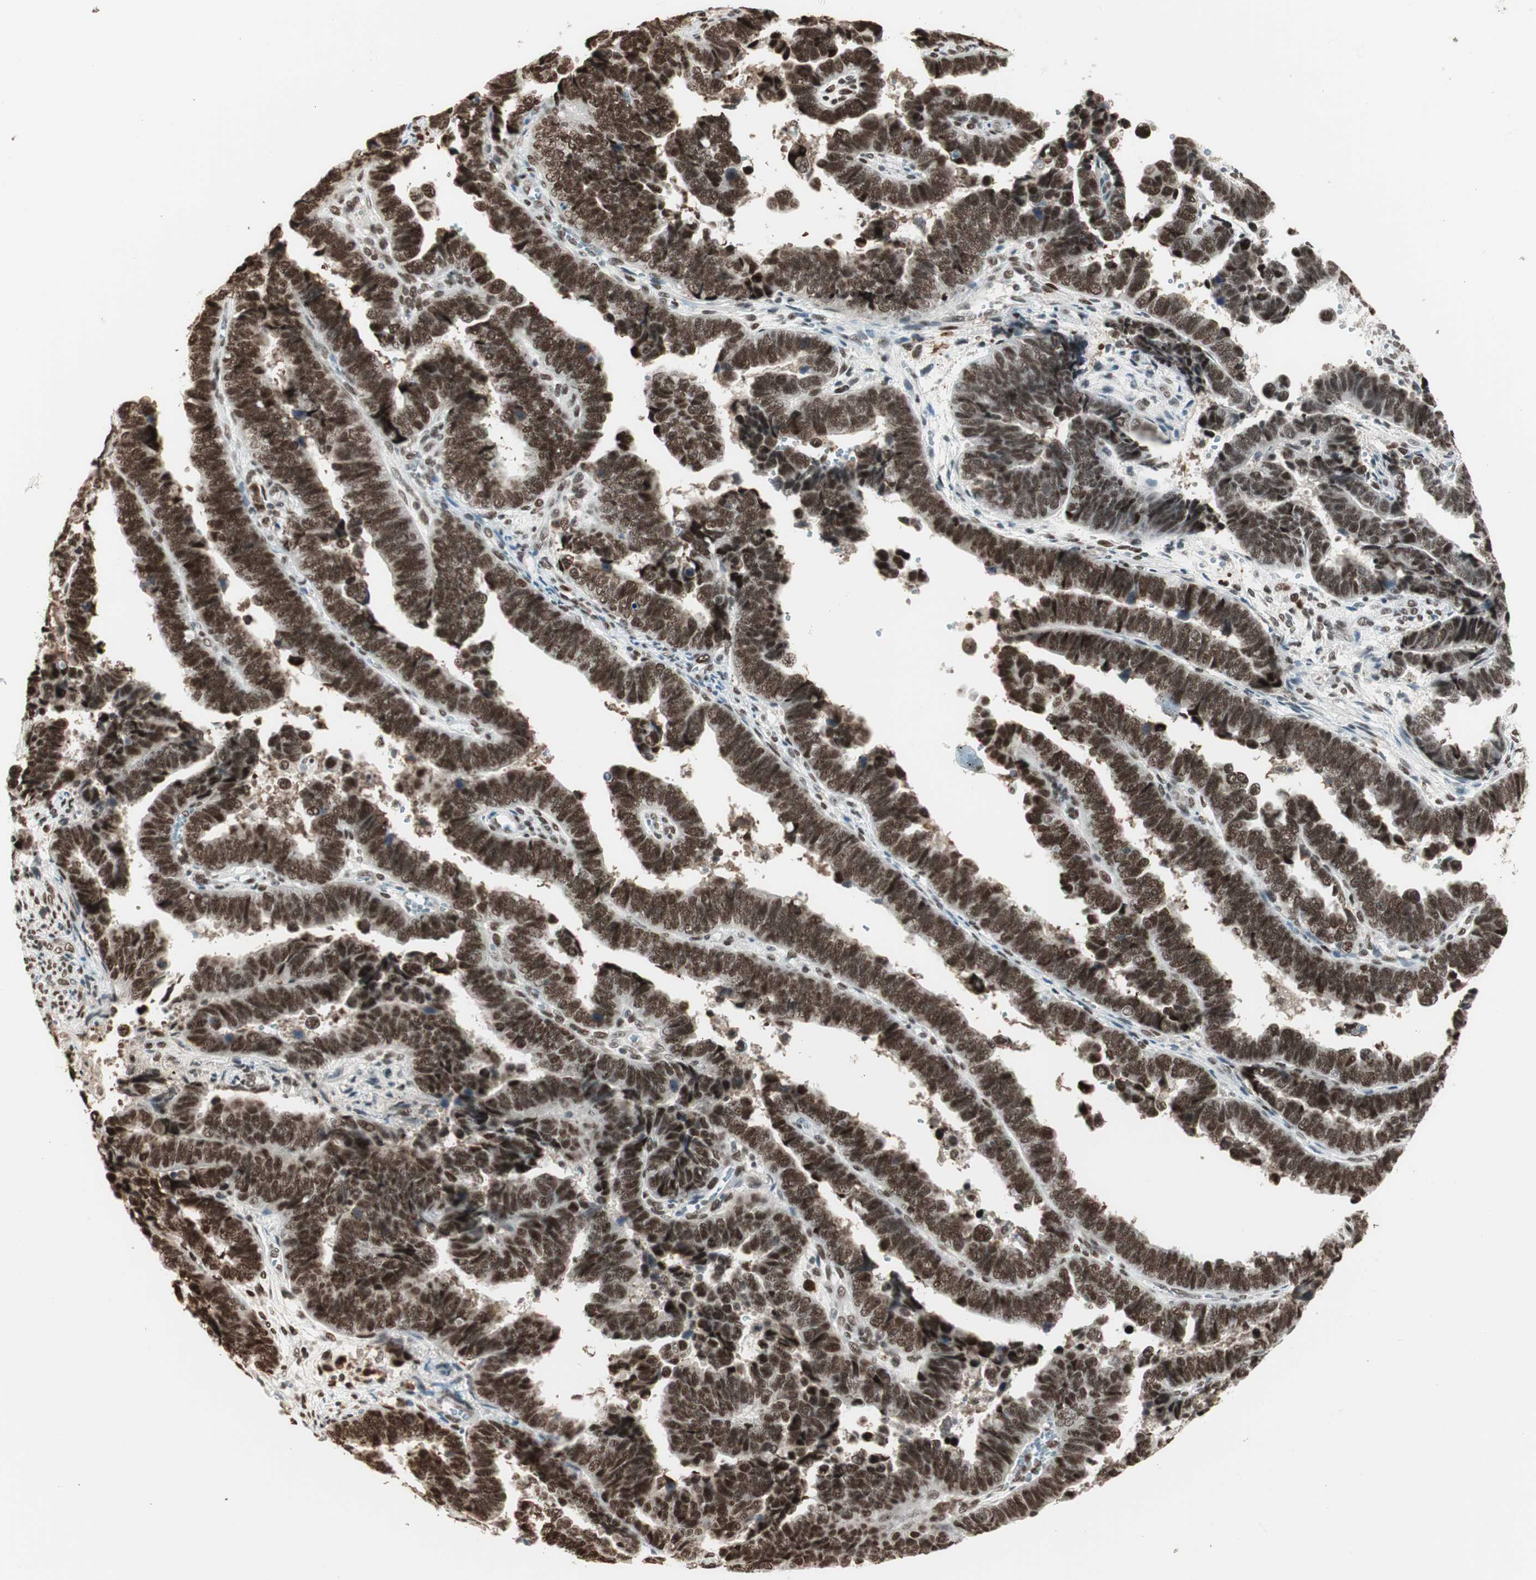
{"staining": {"intensity": "strong", "quantity": ">75%", "location": "nuclear"}, "tissue": "endometrial cancer", "cell_type": "Tumor cells", "image_type": "cancer", "snomed": [{"axis": "morphology", "description": "Adenocarcinoma, NOS"}, {"axis": "topography", "description": "Endometrium"}], "caption": "Endometrial adenocarcinoma tissue demonstrates strong nuclear staining in about >75% of tumor cells, visualized by immunohistochemistry.", "gene": "SMARCE1", "patient": {"sex": "female", "age": 75}}